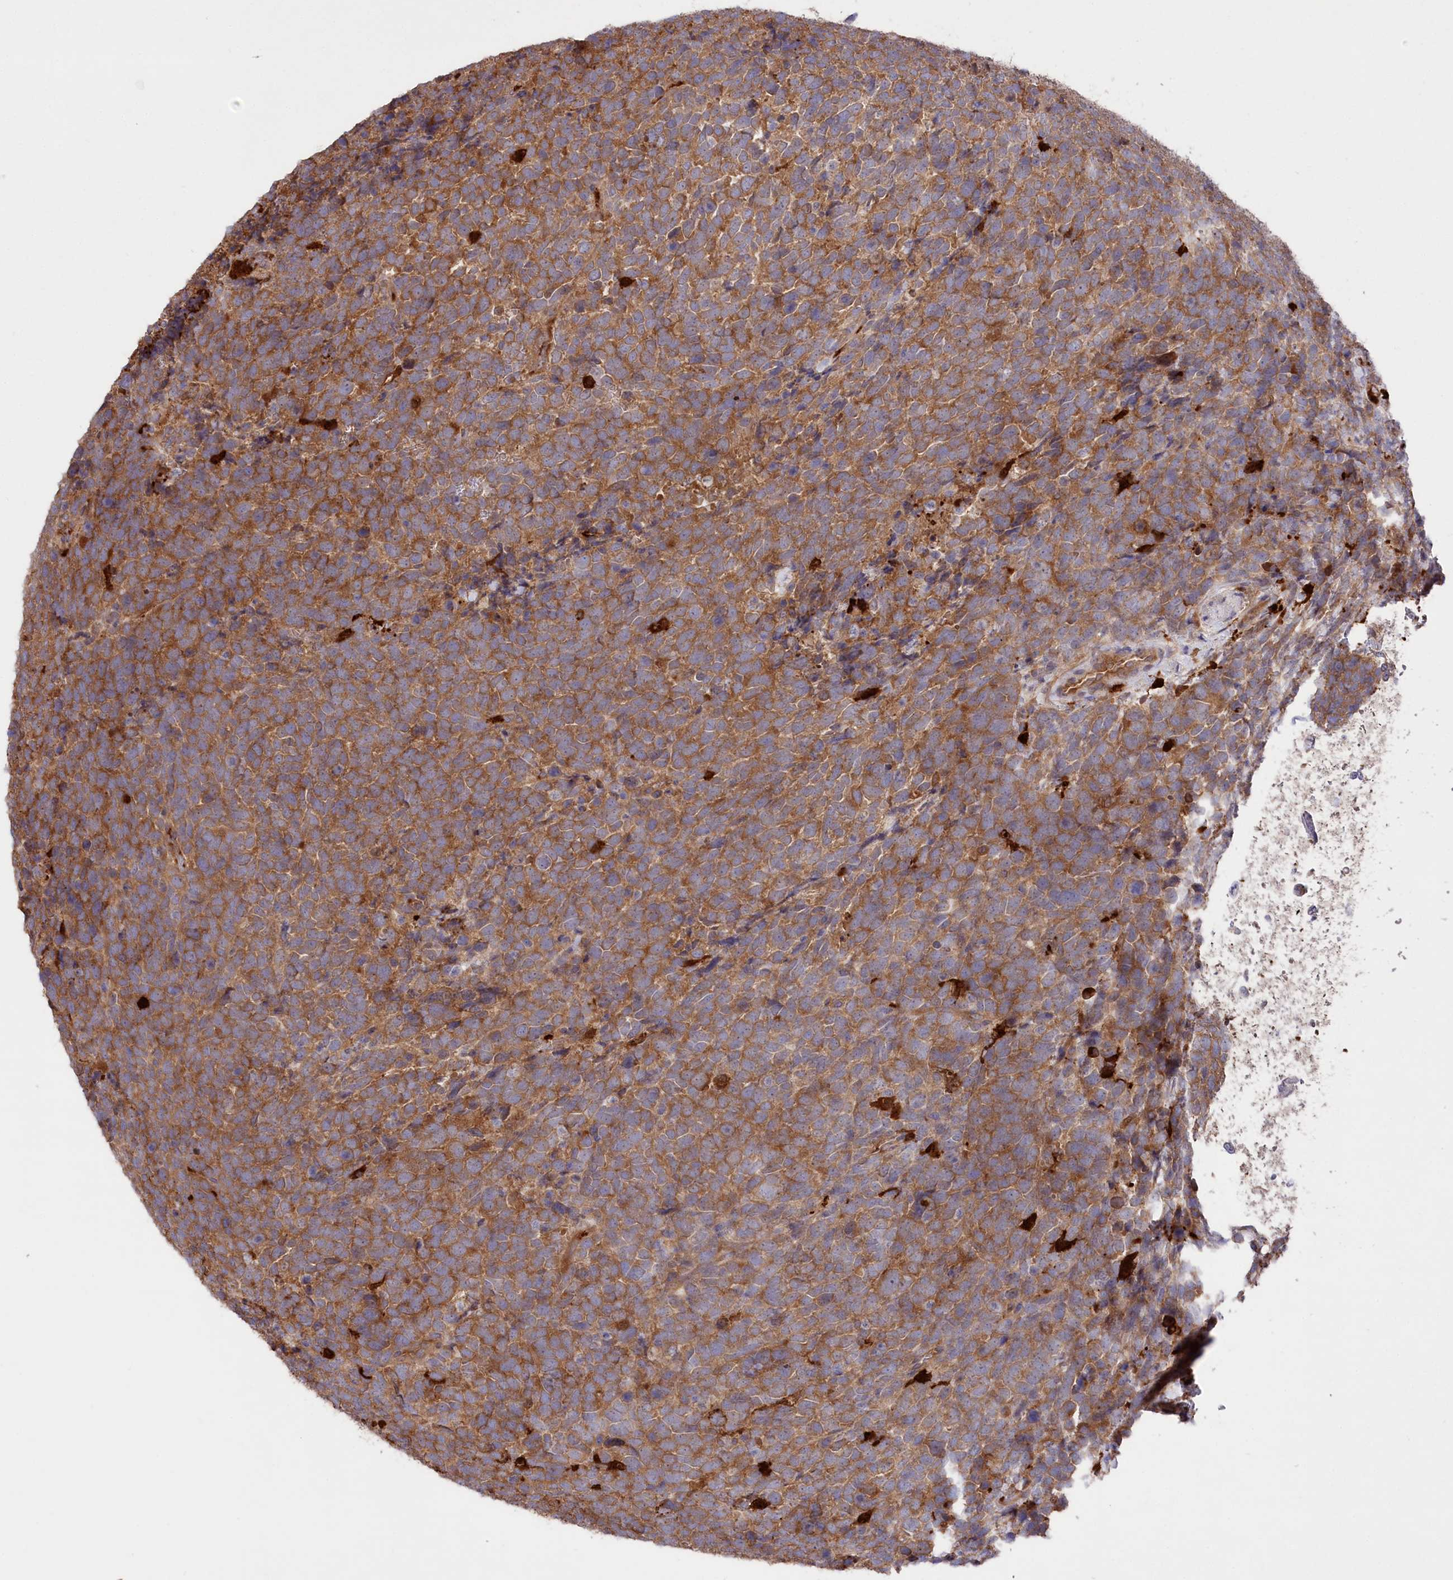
{"staining": {"intensity": "strong", "quantity": ">75%", "location": "cytoplasmic/membranous"}, "tissue": "urothelial cancer", "cell_type": "Tumor cells", "image_type": "cancer", "snomed": [{"axis": "morphology", "description": "Urothelial carcinoma, High grade"}, {"axis": "topography", "description": "Urinary bladder"}], "caption": "An image of urothelial cancer stained for a protein reveals strong cytoplasmic/membranous brown staining in tumor cells.", "gene": "PPP1R21", "patient": {"sex": "female", "age": 82}}